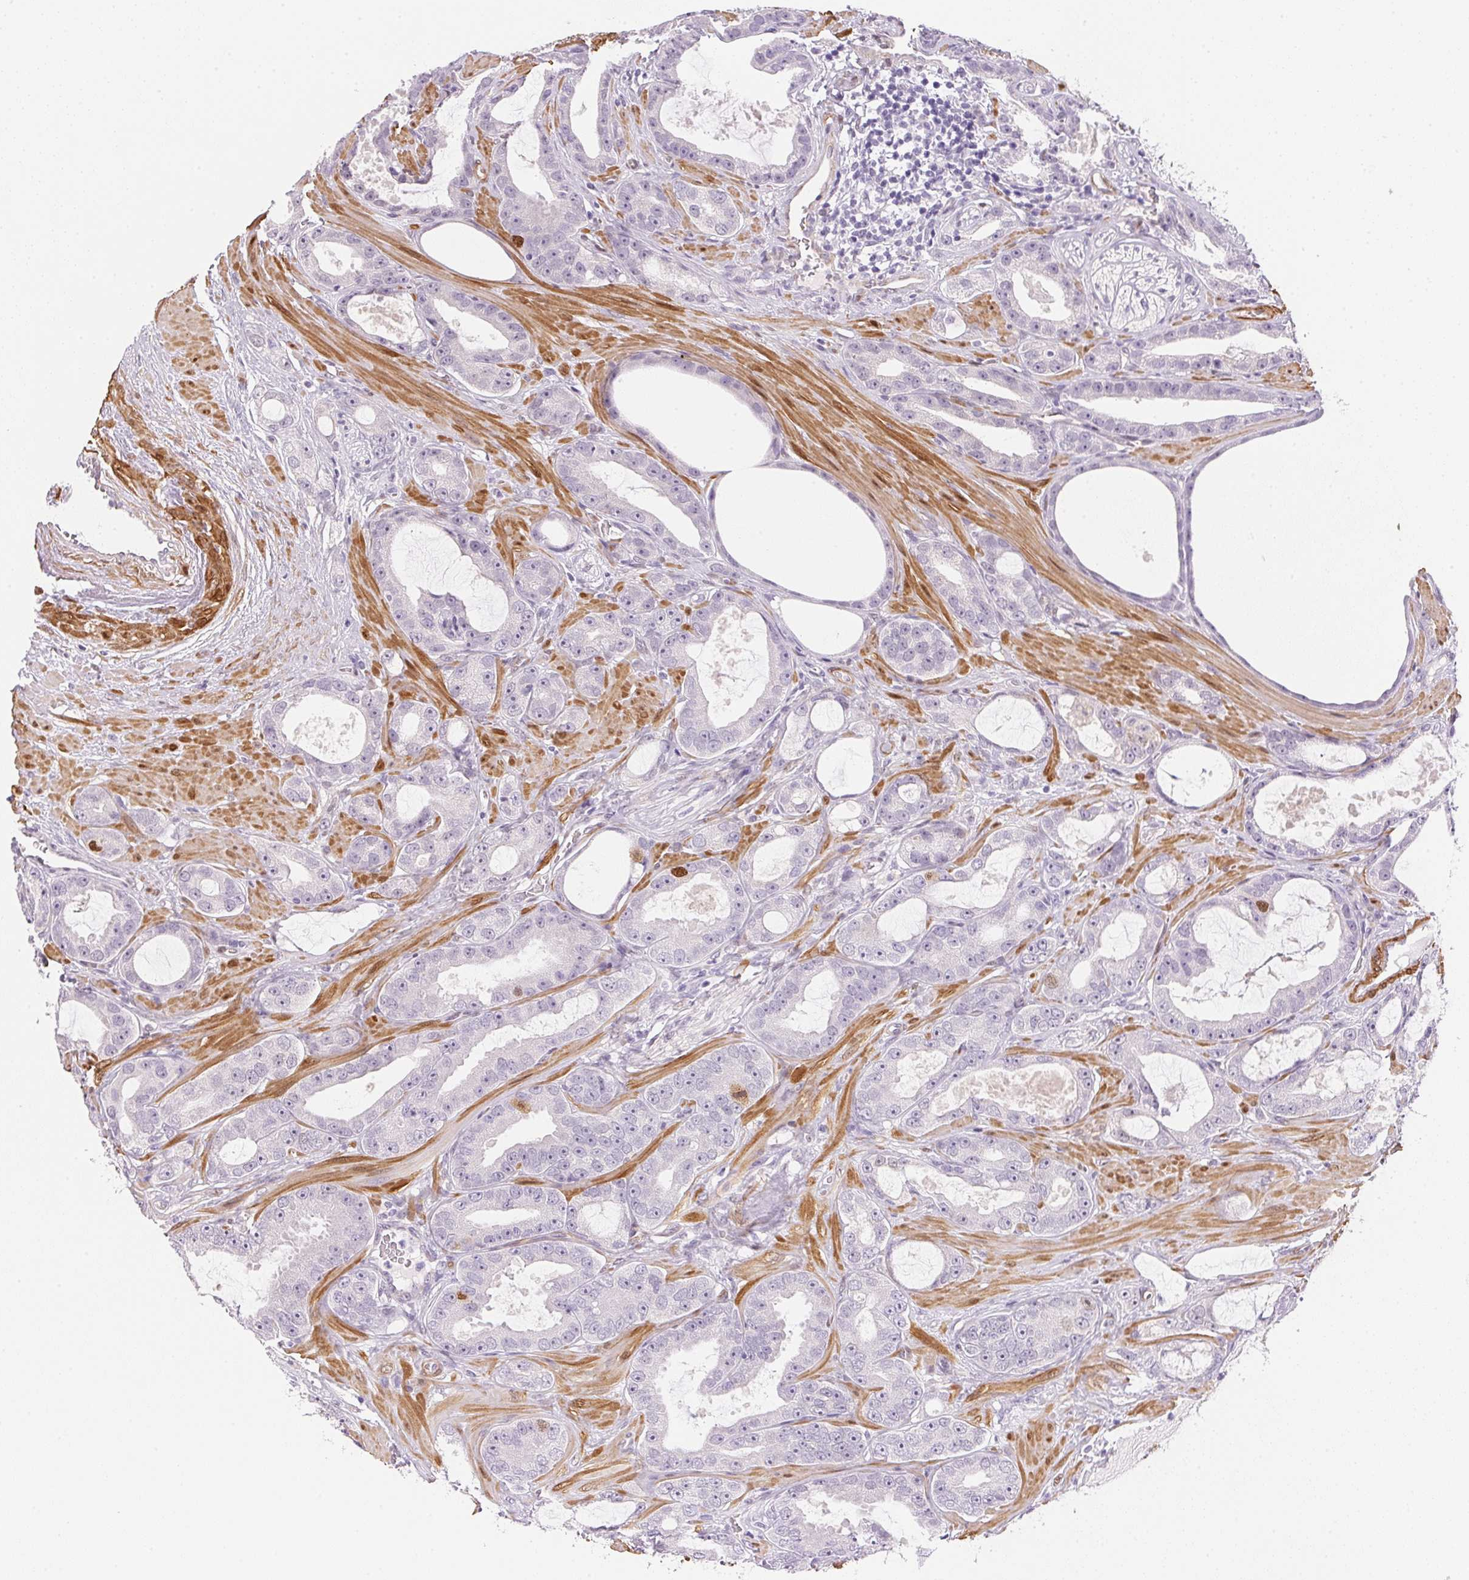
{"staining": {"intensity": "negative", "quantity": "none", "location": "none"}, "tissue": "prostate cancer", "cell_type": "Tumor cells", "image_type": "cancer", "snomed": [{"axis": "morphology", "description": "Adenocarcinoma, High grade"}, {"axis": "topography", "description": "Prostate"}], "caption": "A micrograph of human high-grade adenocarcinoma (prostate) is negative for staining in tumor cells.", "gene": "SMTN", "patient": {"sex": "male", "age": 65}}